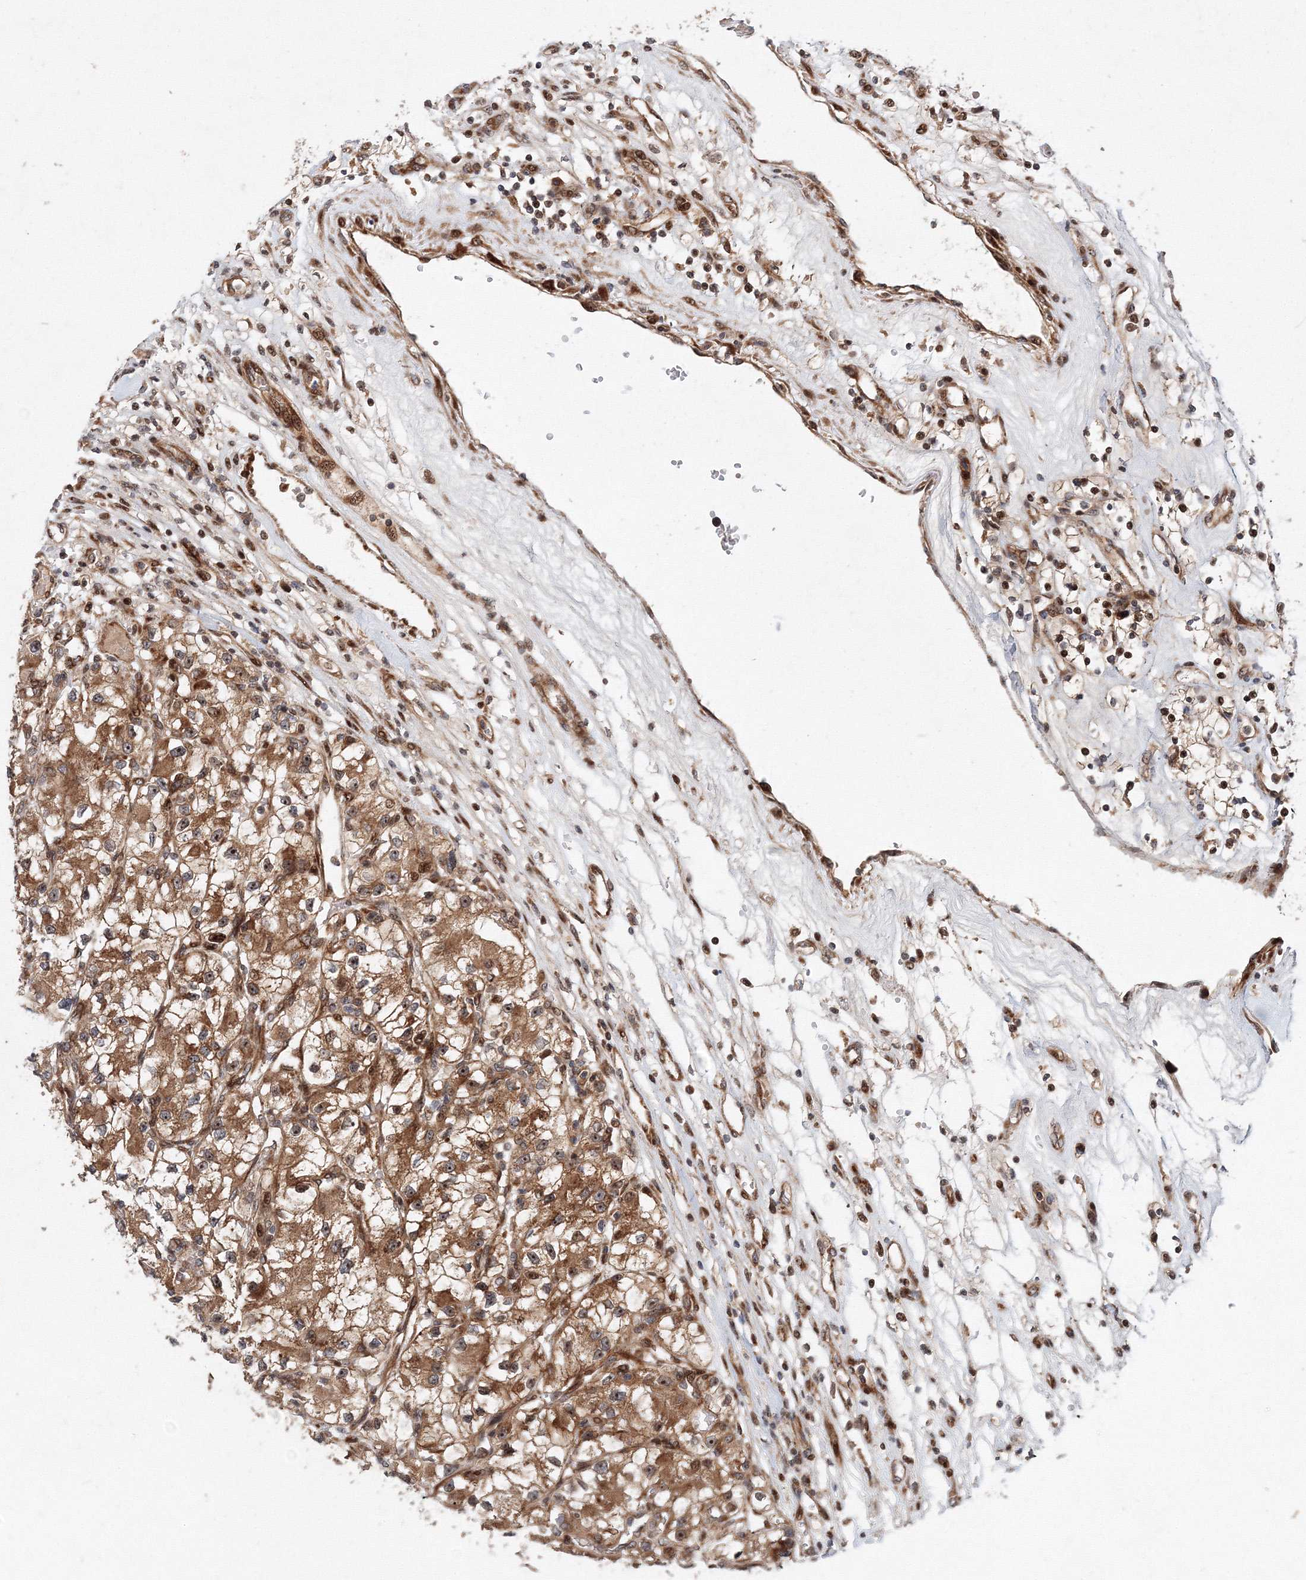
{"staining": {"intensity": "moderate", "quantity": ">75%", "location": "cytoplasmic/membranous,nuclear"}, "tissue": "renal cancer", "cell_type": "Tumor cells", "image_type": "cancer", "snomed": [{"axis": "morphology", "description": "Adenocarcinoma, NOS"}, {"axis": "topography", "description": "Kidney"}], "caption": "DAB immunohistochemical staining of human renal cancer exhibits moderate cytoplasmic/membranous and nuclear protein staining in approximately >75% of tumor cells. (Brightfield microscopy of DAB IHC at high magnification).", "gene": "ANKAR", "patient": {"sex": "female", "age": 57}}